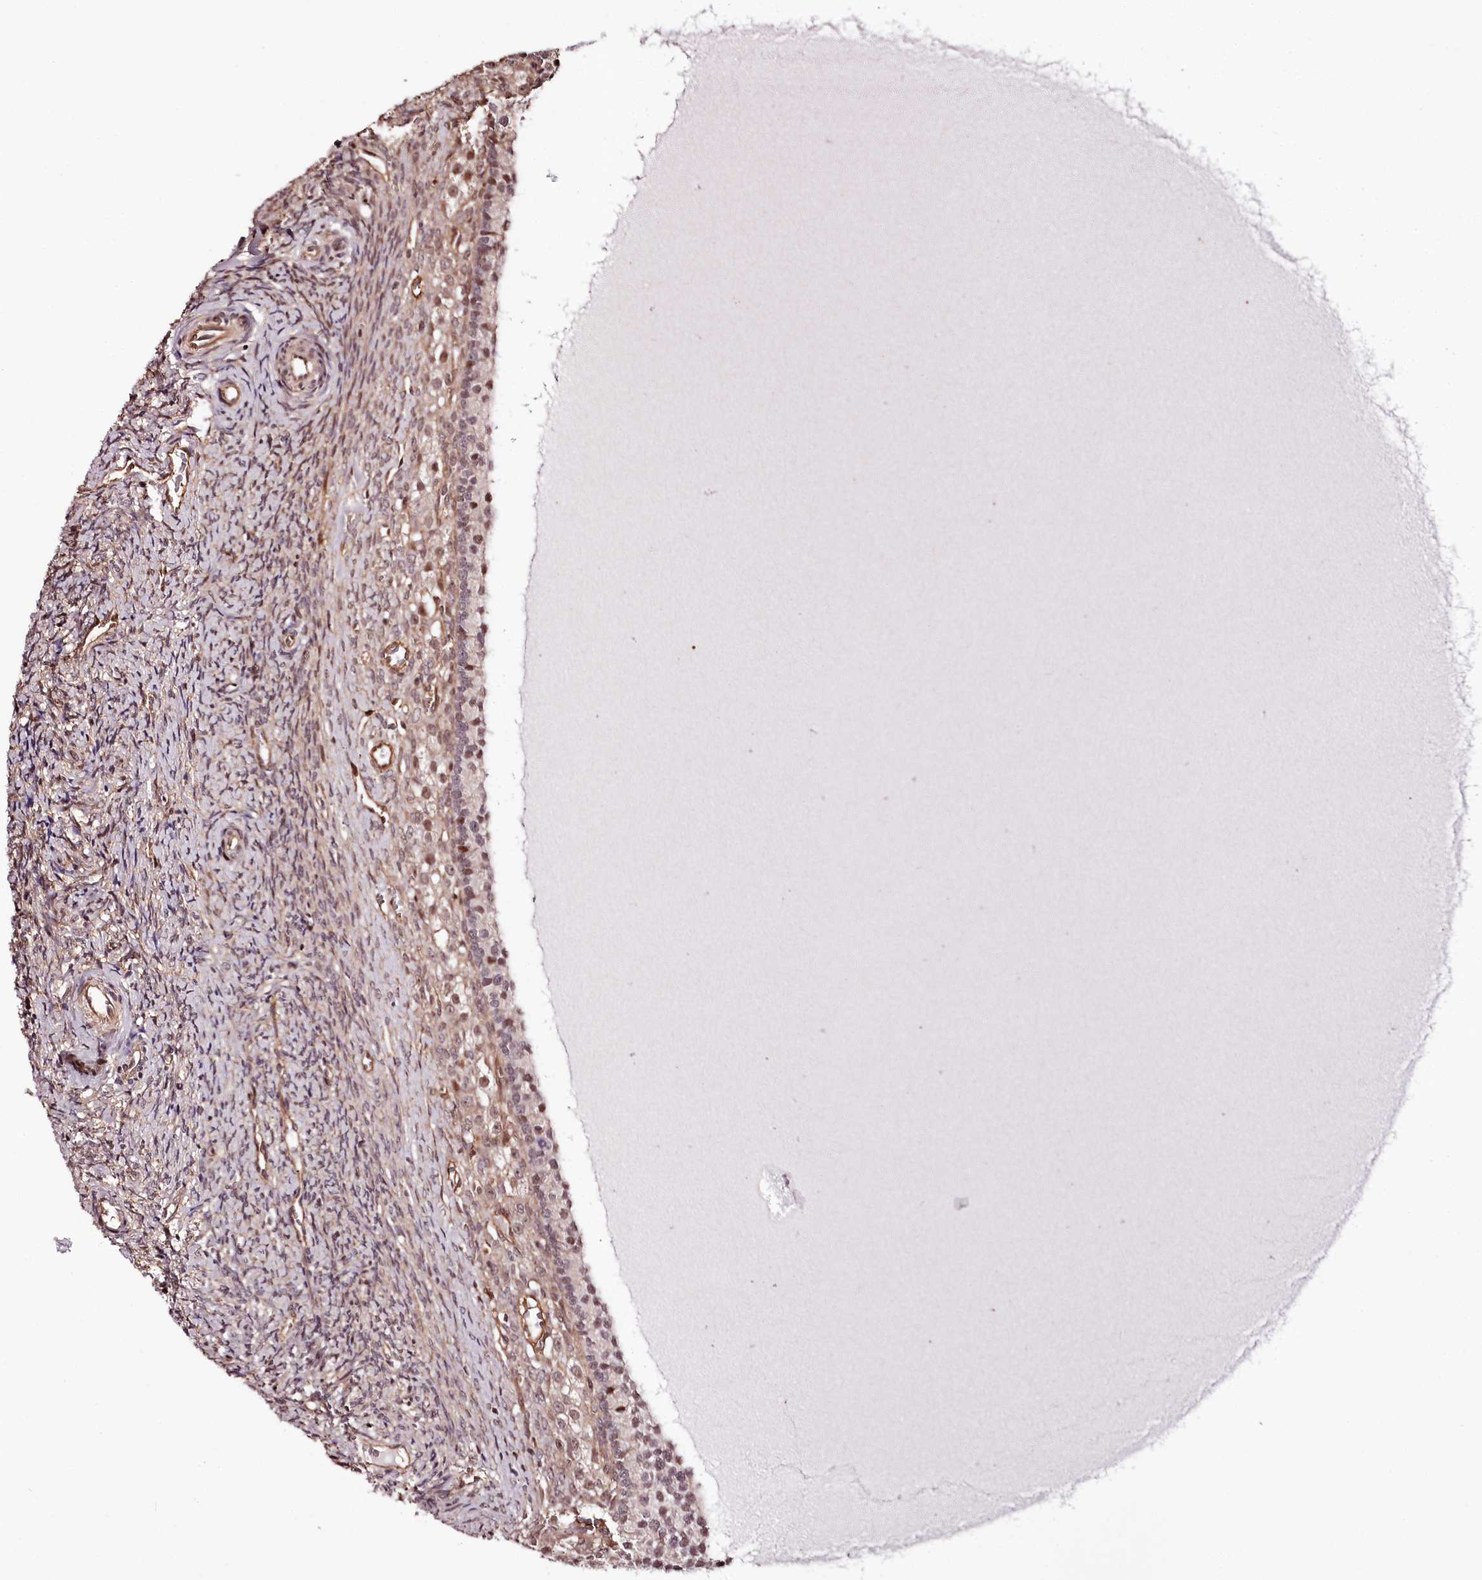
{"staining": {"intensity": "weak", "quantity": "25%-75%", "location": "cytoplasmic/membranous,nuclear"}, "tissue": "ovary", "cell_type": "Follicle cells", "image_type": "normal", "snomed": [{"axis": "morphology", "description": "Normal tissue, NOS"}, {"axis": "topography", "description": "Ovary"}], "caption": "Unremarkable ovary exhibits weak cytoplasmic/membranous,nuclear staining in approximately 25%-75% of follicle cells, visualized by immunohistochemistry. The staining was performed using DAB to visualize the protein expression in brown, while the nuclei were stained in blue with hematoxylin (Magnification: 20x).", "gene": "TTC33", "patient": {"sex": "female", "age": 41}}